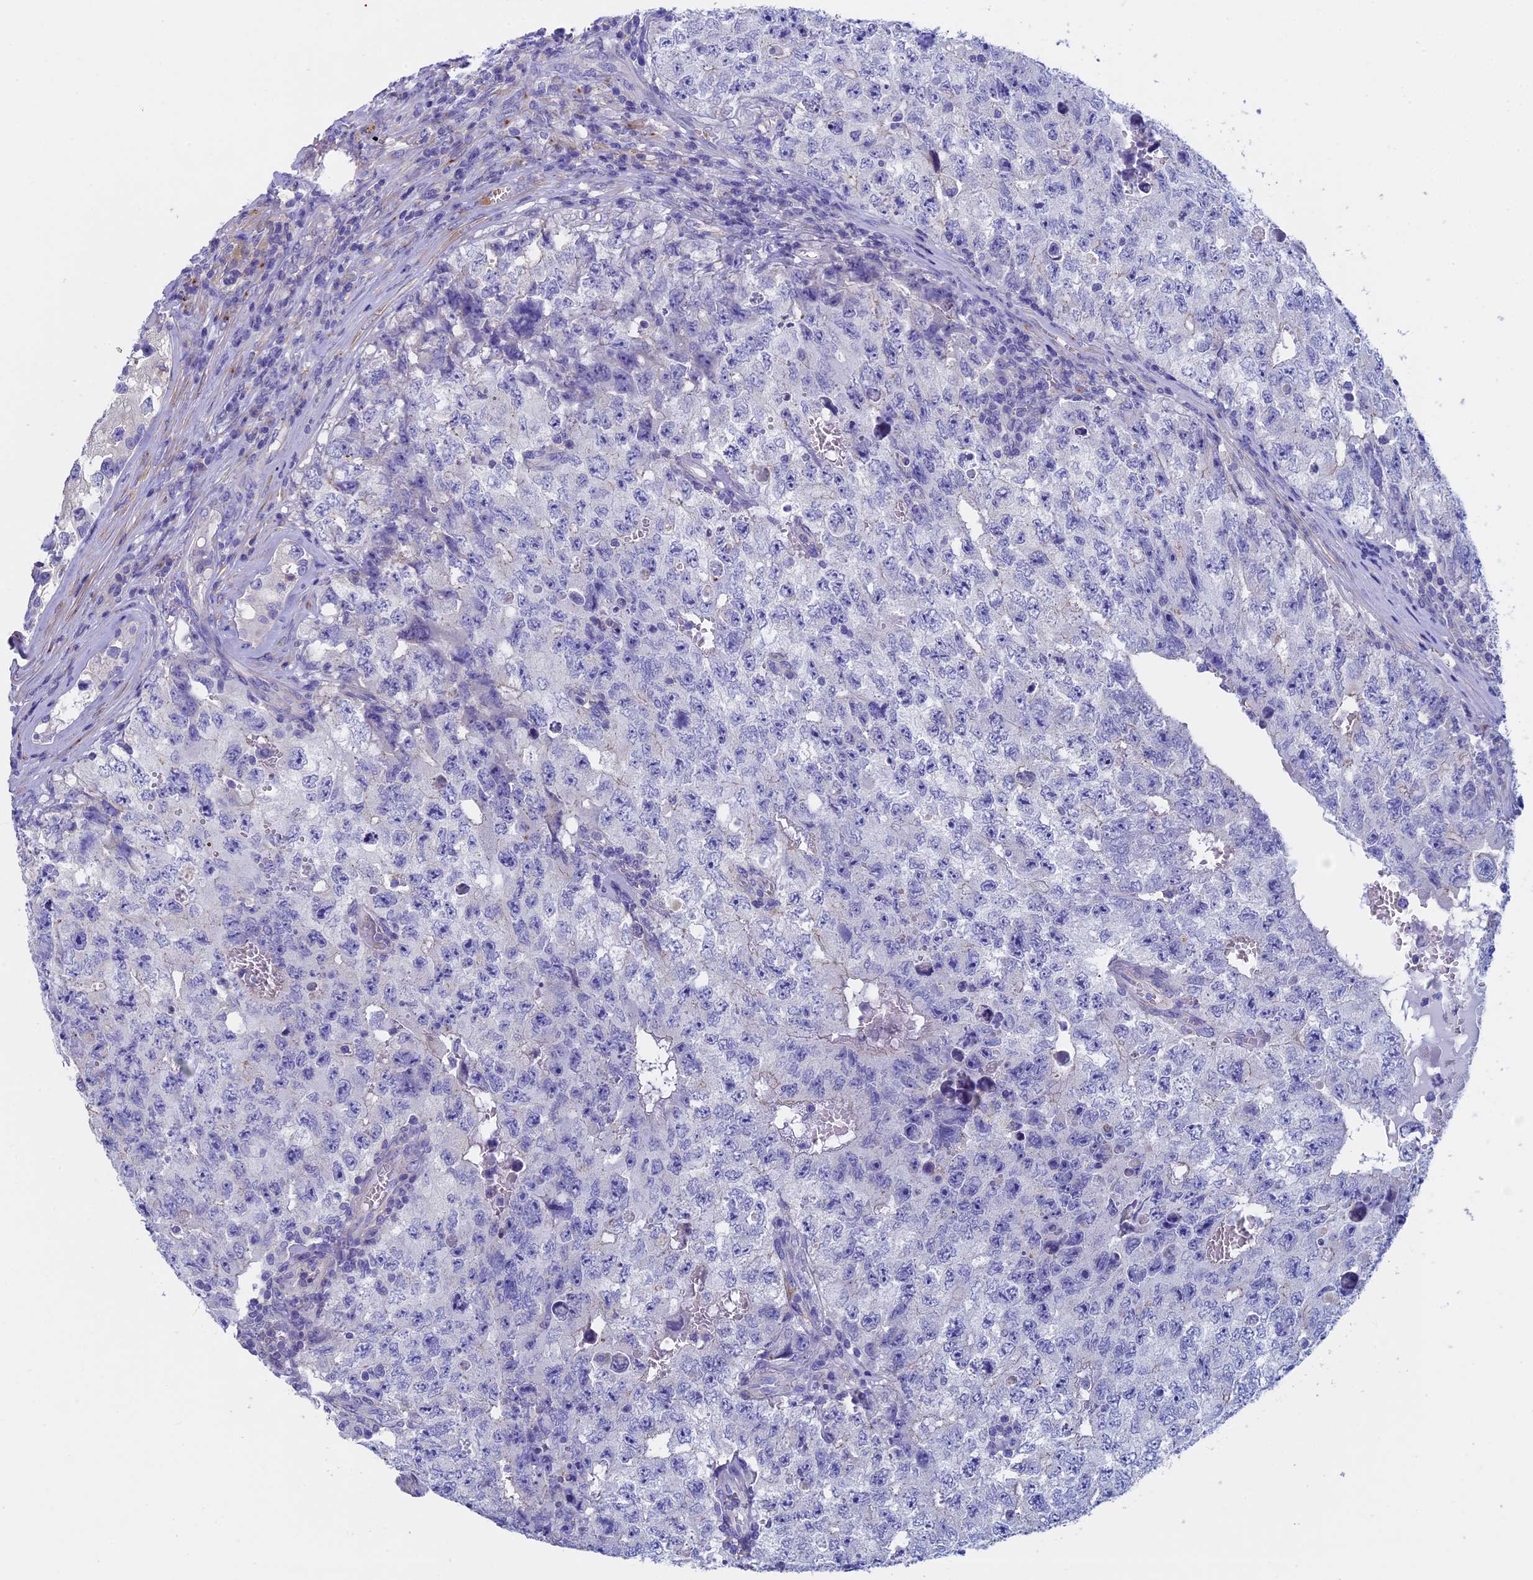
{"staining": {"intensity": "negative", "quantity": "none", "location": "none"}, "tissue": "testis cancer", "cell_type": "Tumor cells", "image_type": "cancer", "snomed": [{"axis": "morphology", "description": "Carcinoma, Embryonal, NOS"}, {"axis": "topography", "description": "Testis"}], "caption": "Histopathology image shows no protein staining in tumor cells of embryonal carcinoma (testis) tissue.", "gene": "ADH7", "patient": {"sex": "male", "age": 17}}